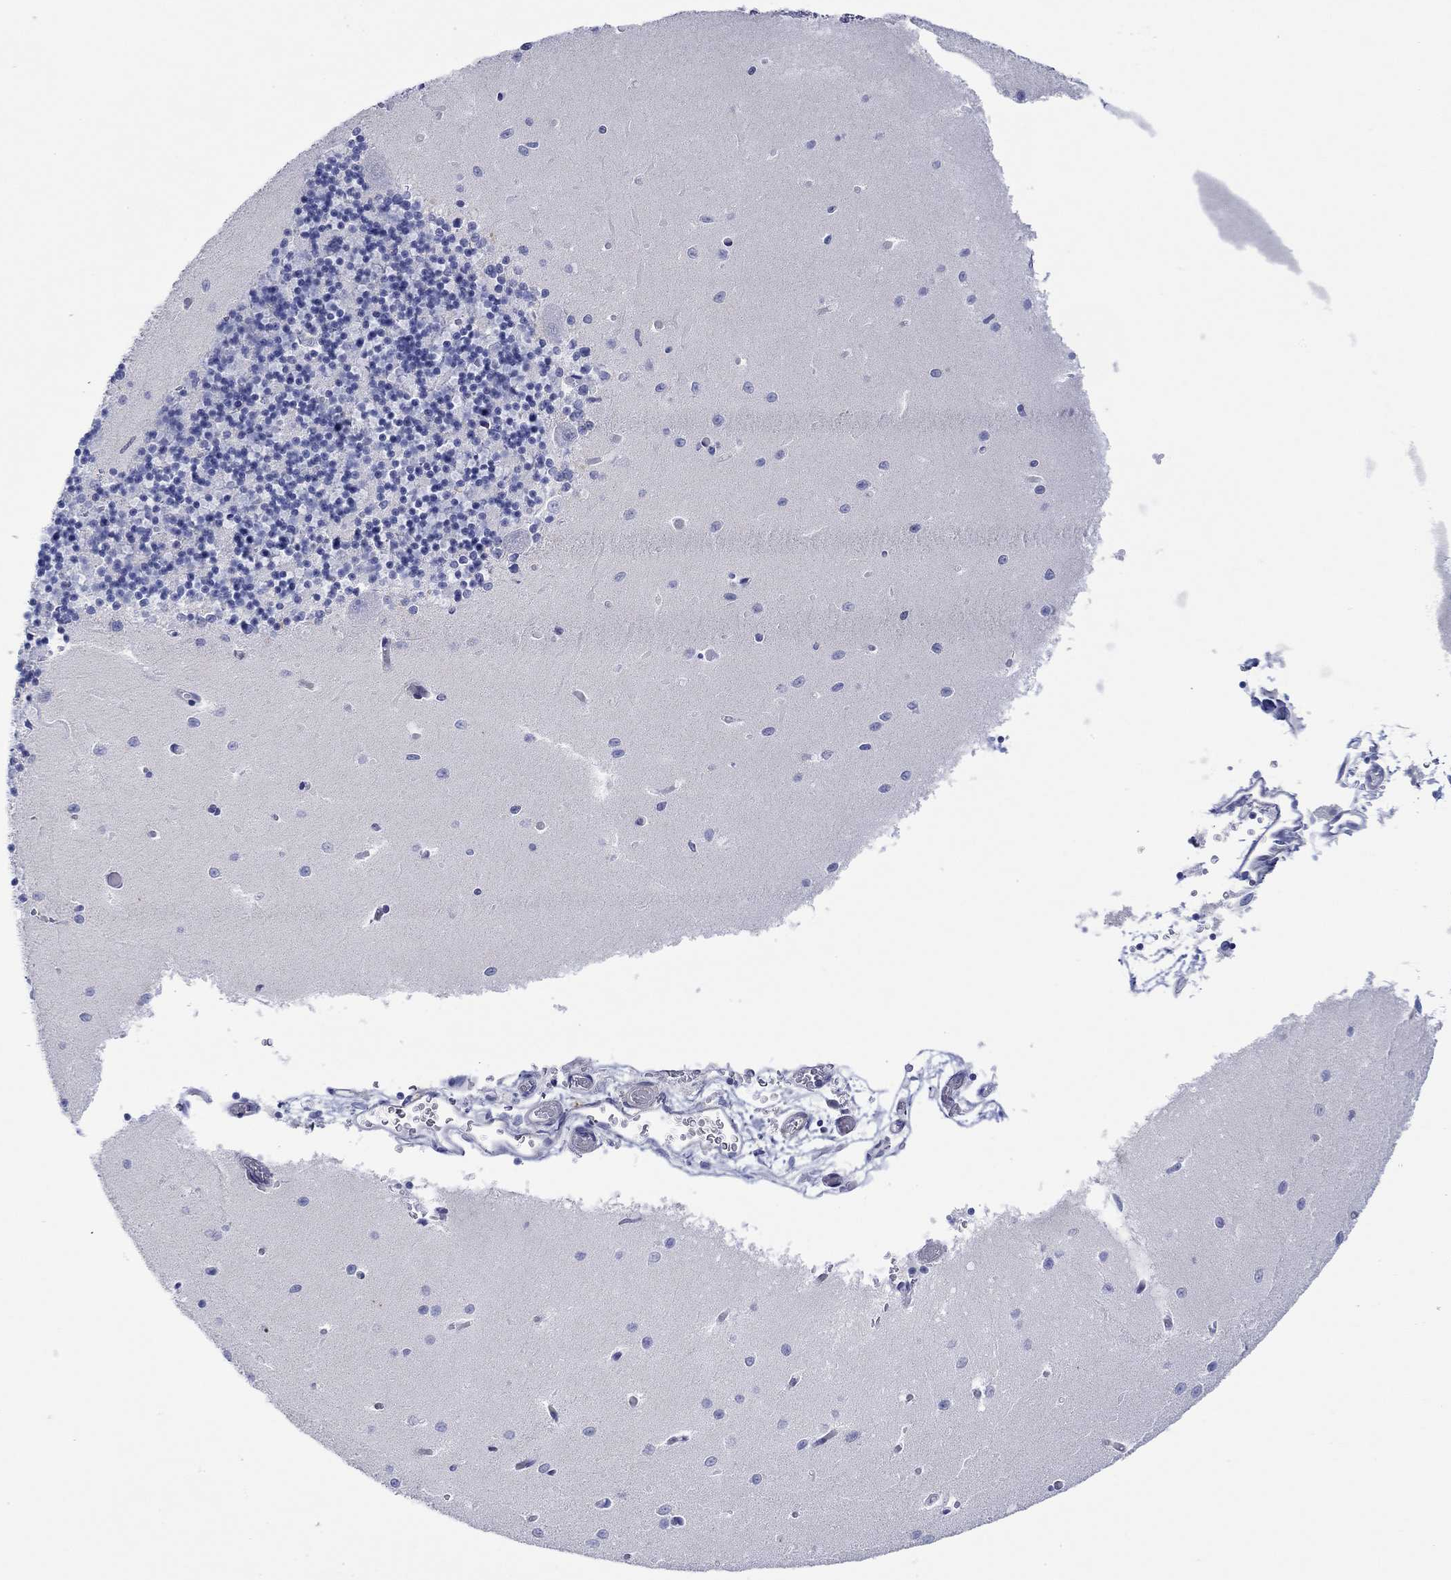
{"staining": {"intensity": "negative", "quantity": "none", "location": "none"}, "tissue": "cerebellum", "cell_type": "Cells in granular layer", "image_type": "normal", "snomed": [{"axis": "morphology", "description": "Normal tissue, NOS"}, {"axis": "topography", "description": "Cerebellum"}], "caption": "Immunohistochemistry of normal human cerebellum exhibits no positivity in cells in granular layer.", "gene": "PPIL6", "patient": {"sex": "female", "age": 64}}